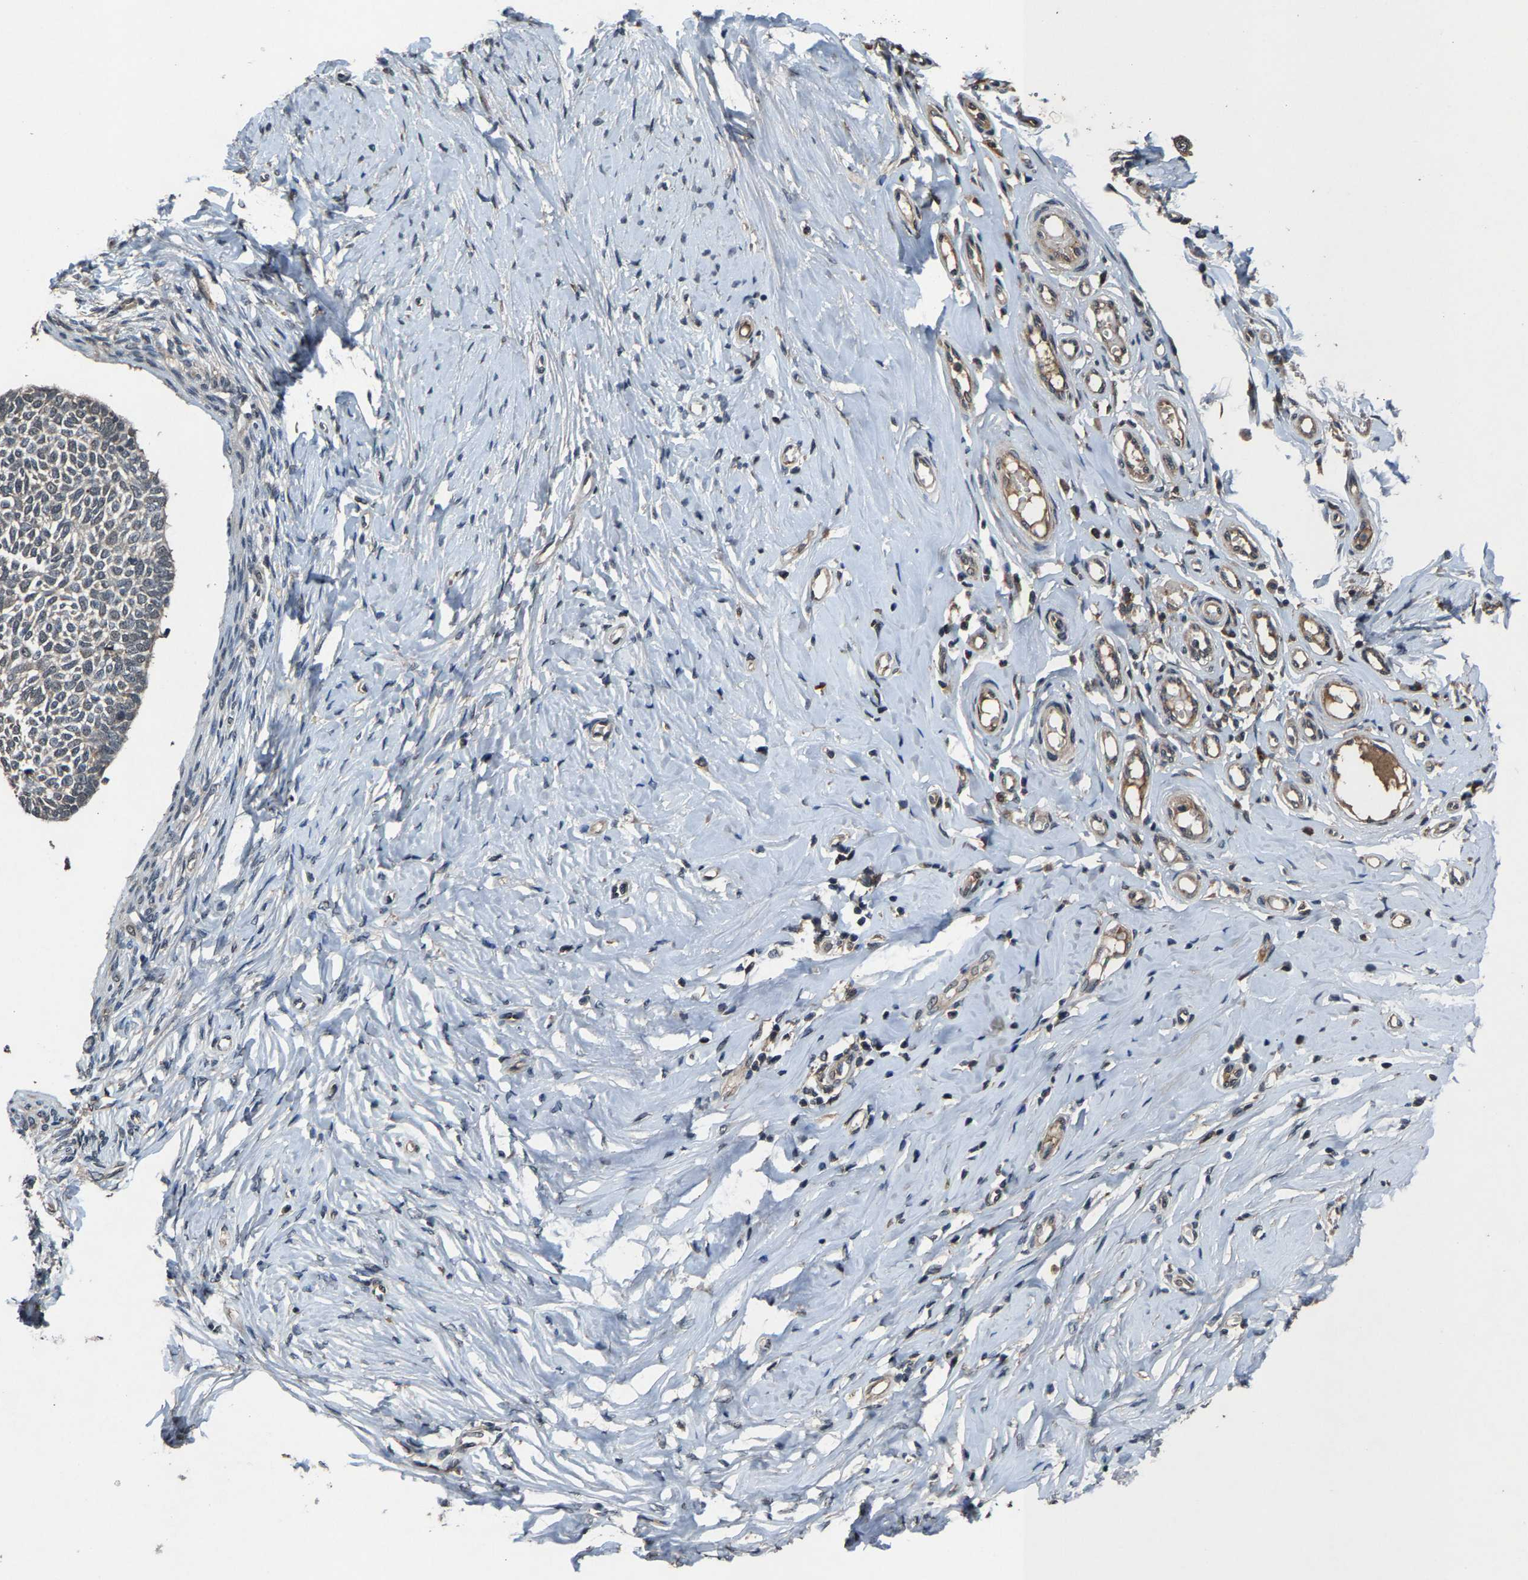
{"staining": {"intensity": "negative", "quantity": "none", "location": "none"}, "tissue": "skin cancer", "cell_type": "Tumor cells", "image_type": "cancer", "snomed": [{"axis": "morphology", "description": "Normal tissue, NOS"}, {"axis": "morphology", "description": "Basal cell carcinoma"}, {"axis": "topography", "description": "Skin"}], "caption": "DAB (3,3'-diaminobenzidine) immunohistochemical staining of skin cancer (basal cell carcinoma) shows no significant staining in tumor cells.", "gene": "HUWE1", "patient": {"sex": "male", "age": 87}}